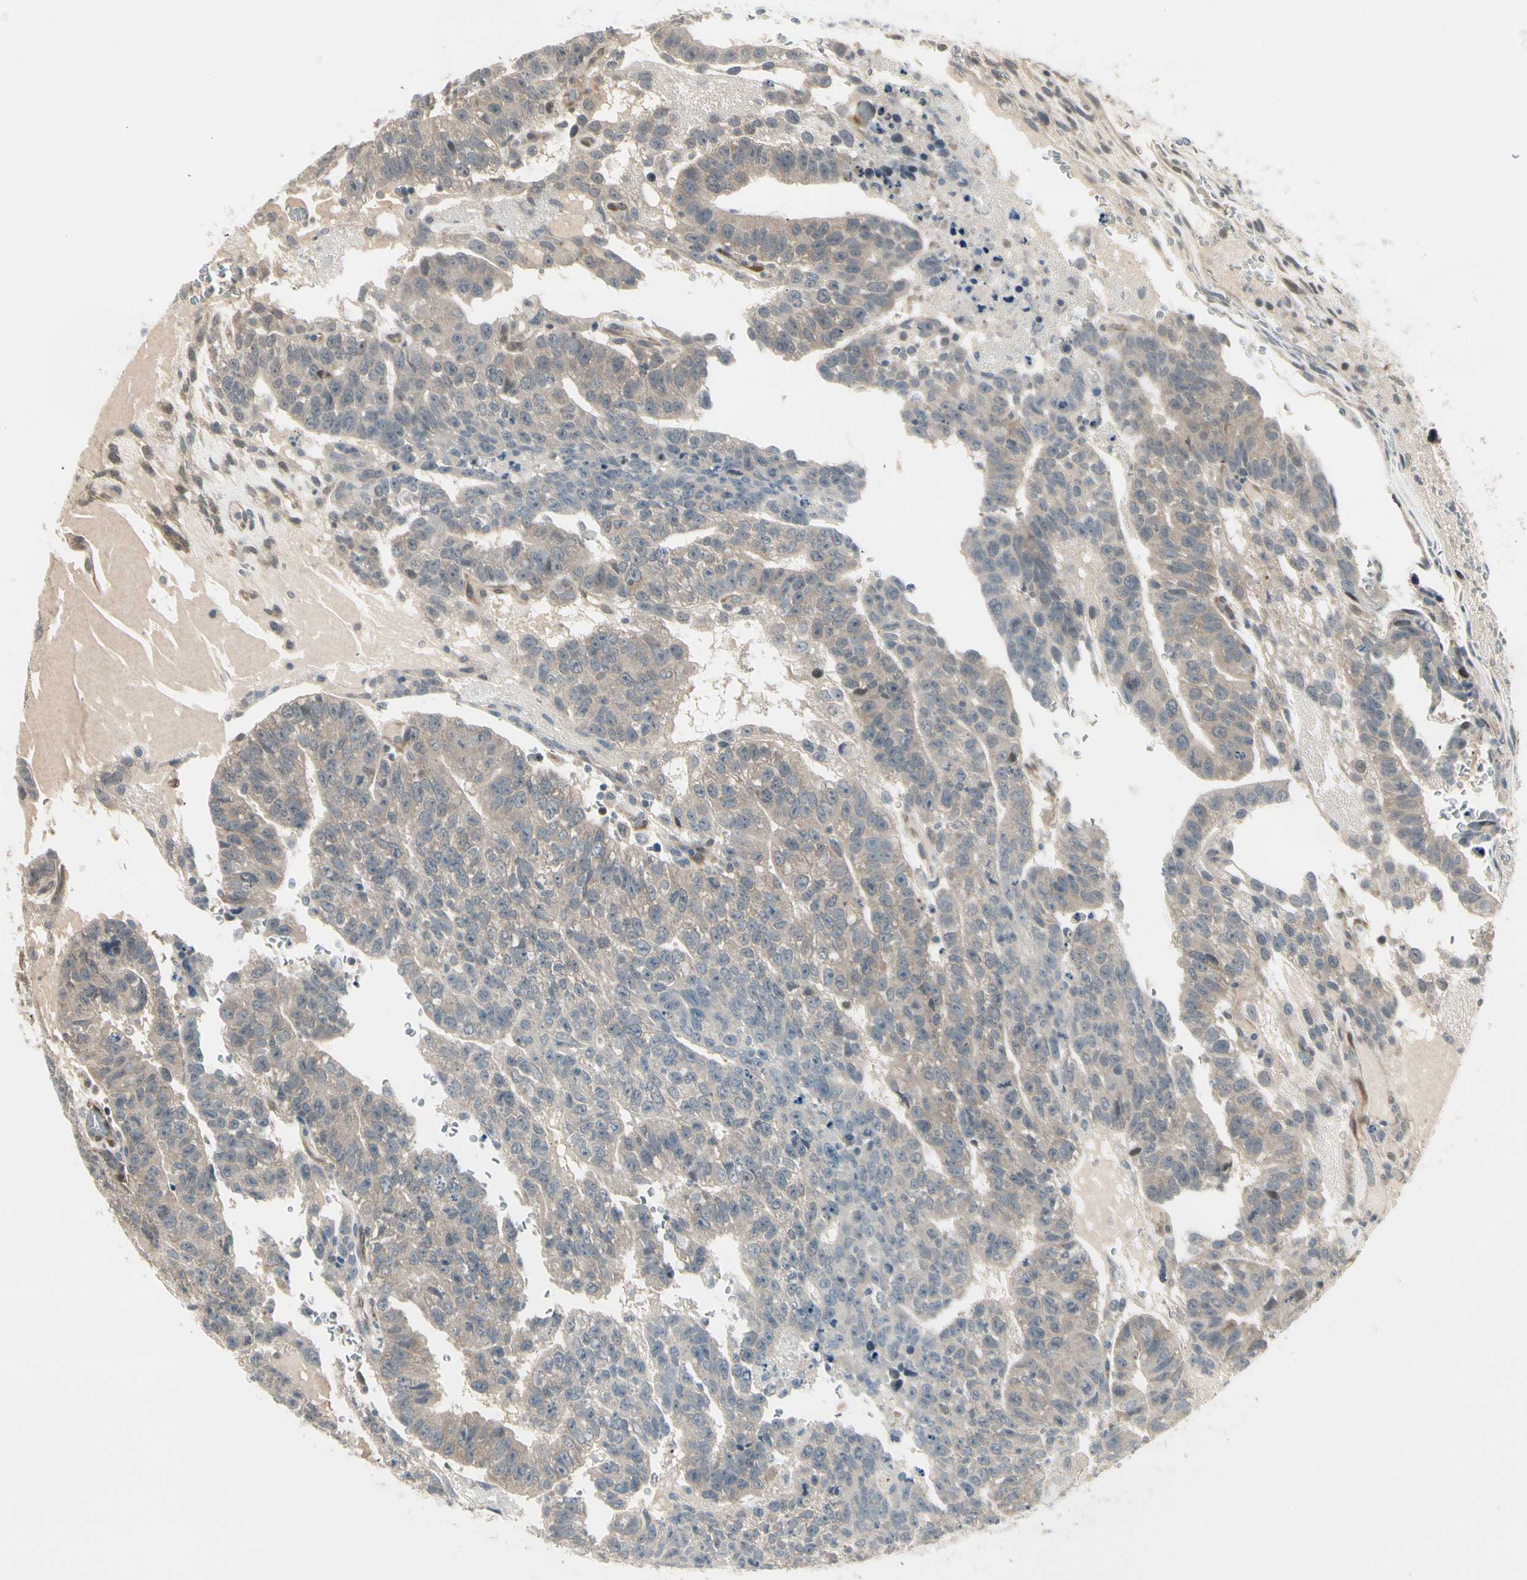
{"staining": {"intensity": "weak", "quantity": ">75%", "location": "cytoplasmic/membranous"}, "tissue": "testis cancer", "cell_type": "Tumor cells", "image_type": "cancer", "snomed": [{"axis": "morphology", "description": "Seminoma, NOS"}, {"axis": "morphology", "description": "Carcinoma, Embryonal, NOS"}, {"axis": "topography", "description": "Testis"}], "caption": "Approximately >75% of tumor cells in testis embryonal carcinoma display weak cytoplasmic/membranous protein positivity as visualized by brown immunohistochemical staining.", "gene": "SVBP", "patient": {"sex": "male", "age": 52}}